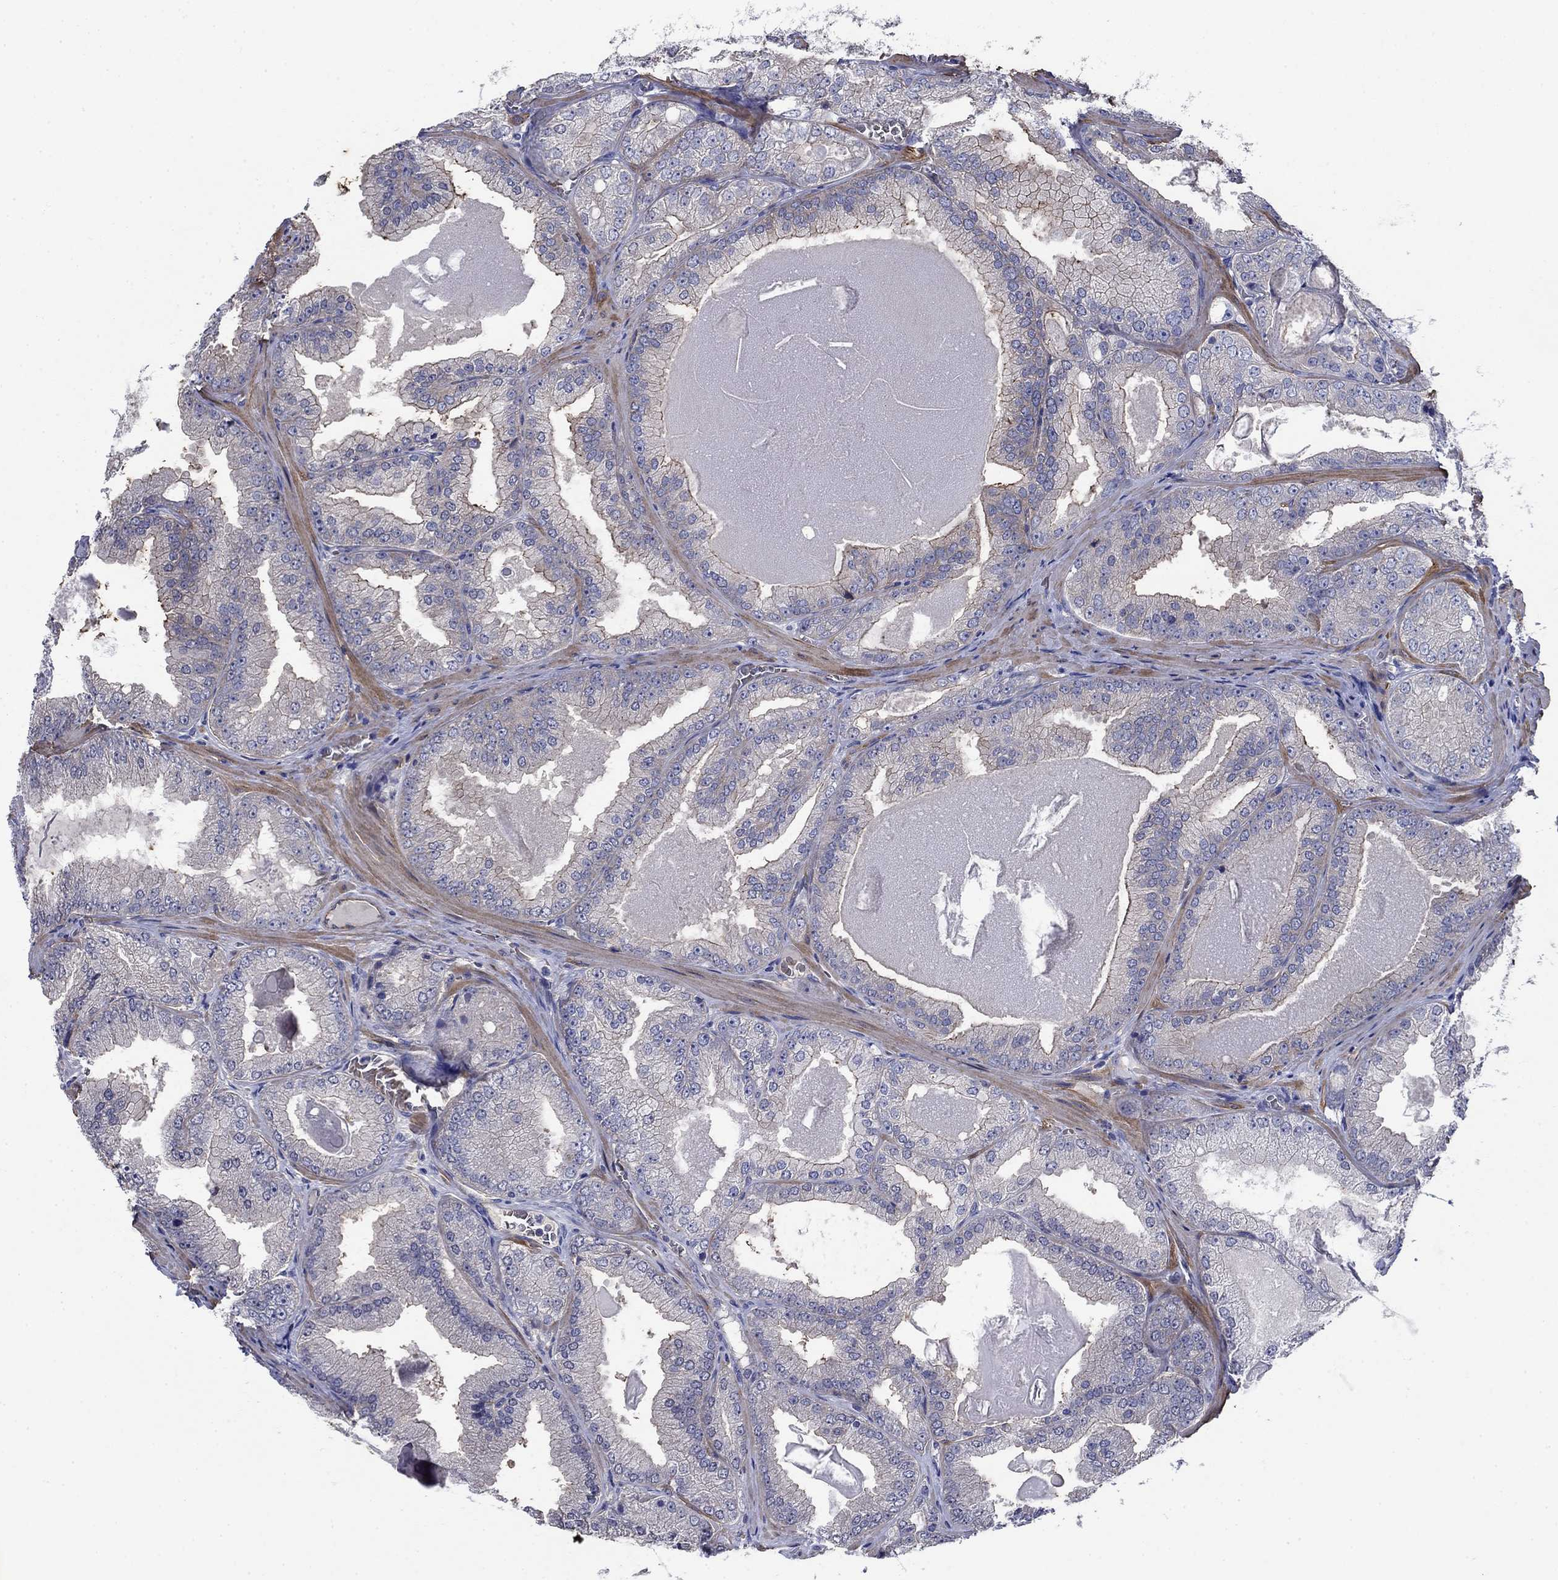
{"staining": {"intensity": "moderate", "quantity": "<25%", "location": "cytoplasmic/membranous"}, "tissue": "prostate cancer", "cell_type": "Tumor cells", "image_type": "cancer", "snomed": [{"axis": "morphology", "description": "Adenocarcinoma, Low grade"}, {"axis": "topography", "description": "Prostate"}], "caption": "This micrograph exhibits immunohistochemistry (IHC) staining of human prostate low-grade adenocarcinoma, with low moderate cytoplasmic/membranous positivity in approximately <25% of tumor cells.", "gene": "FLNC", "patient": {"sex": "male", "age": 72}}